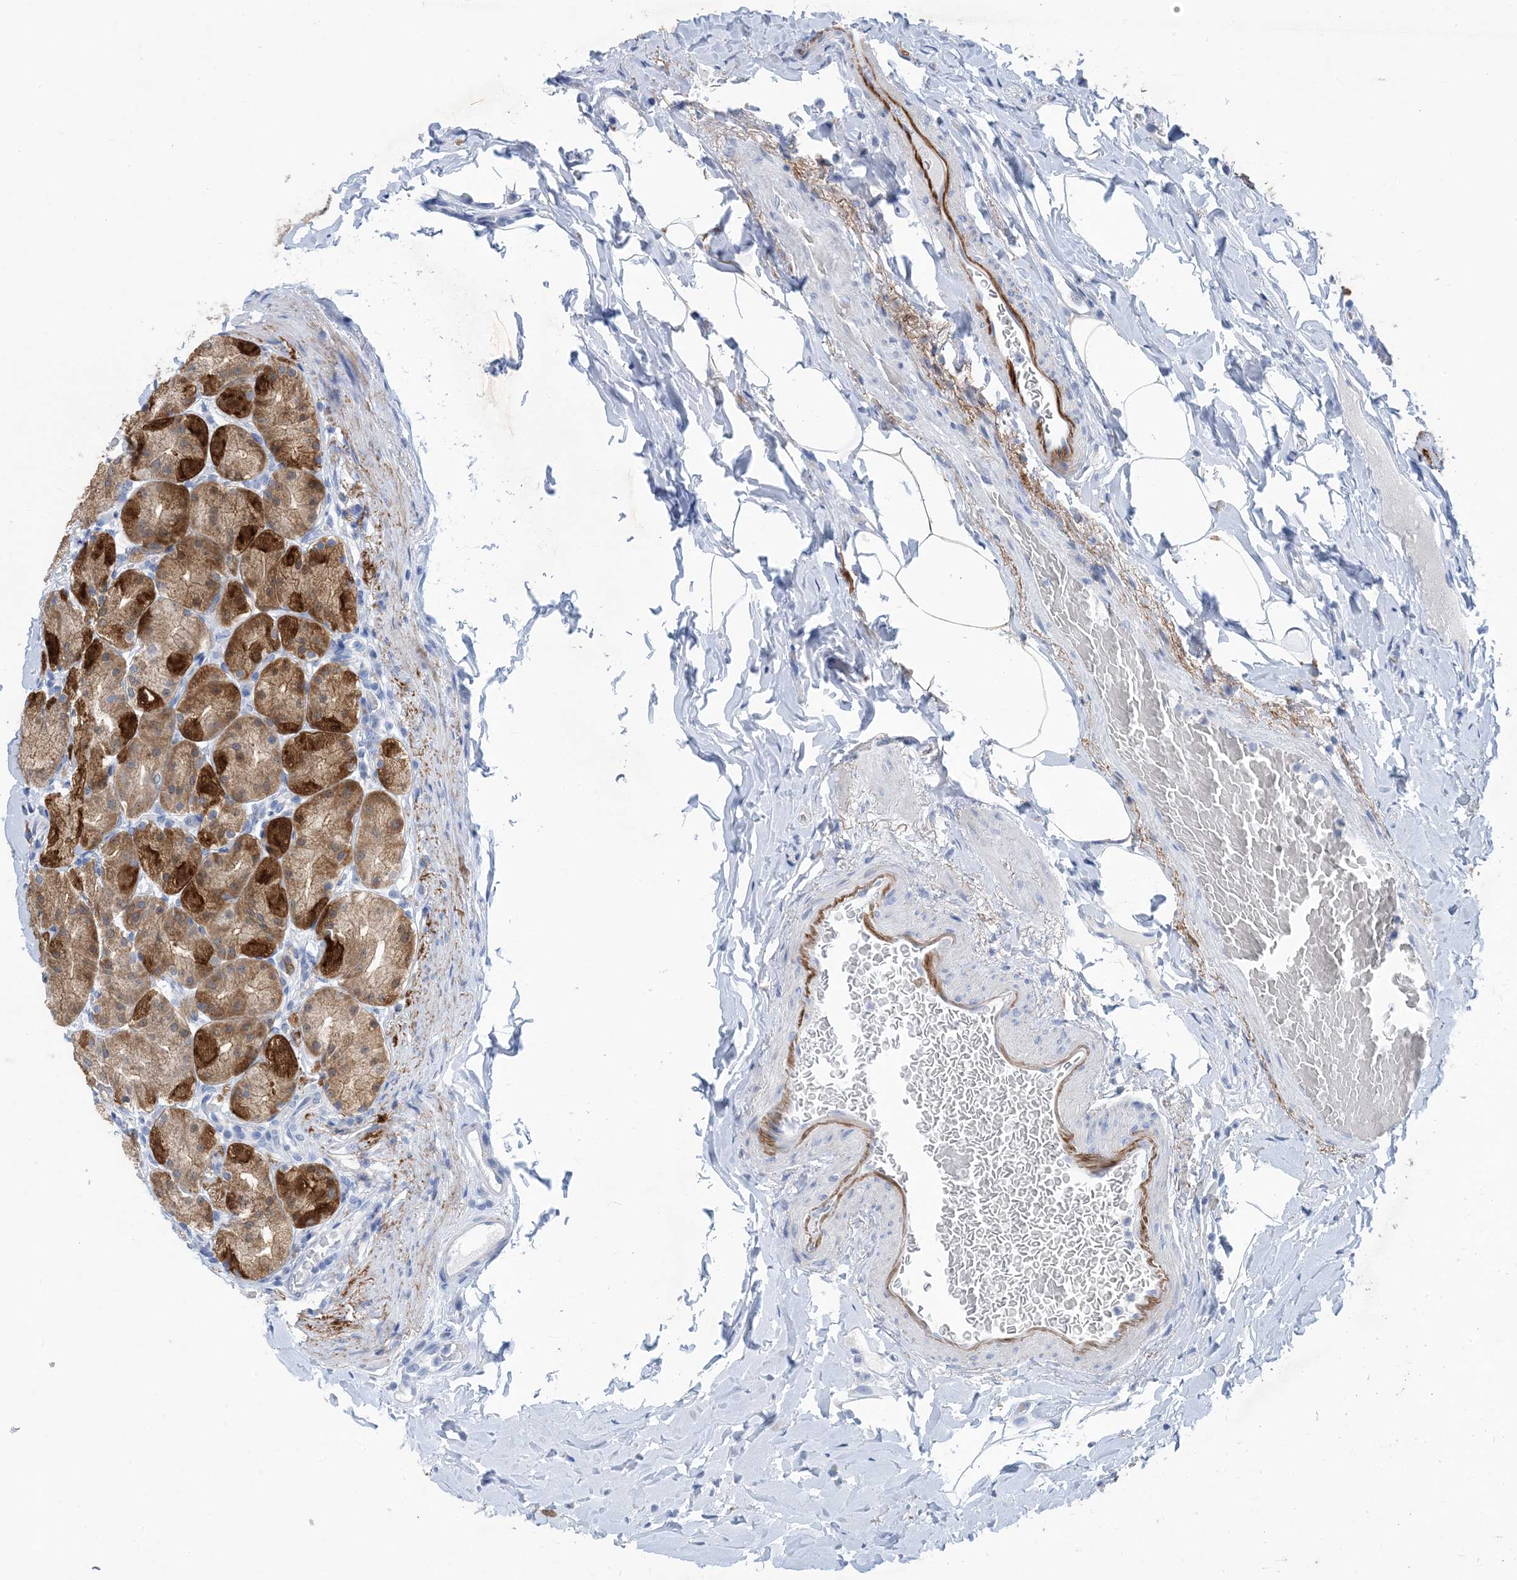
{"staining": {"intensity": "strong", "quantity": ">75%", "location": "cytoplasmic/membranous"}, "tissue": "stomach", "cell_type": "Glandular cells", "image_type": "normal", "snomed": [{"axis": "morphology", "description": "Normal tissue, NOS"}, {"axis": "topography", "description": "Stomach, upper"}], "caption": "Glandular cells demonstrate strong cytoplasmic/membranous positivity in approximately >75% of cells in normal stomach.", "gene": "SH3YL1", "patient": {"sex": "male", "age": 68}}